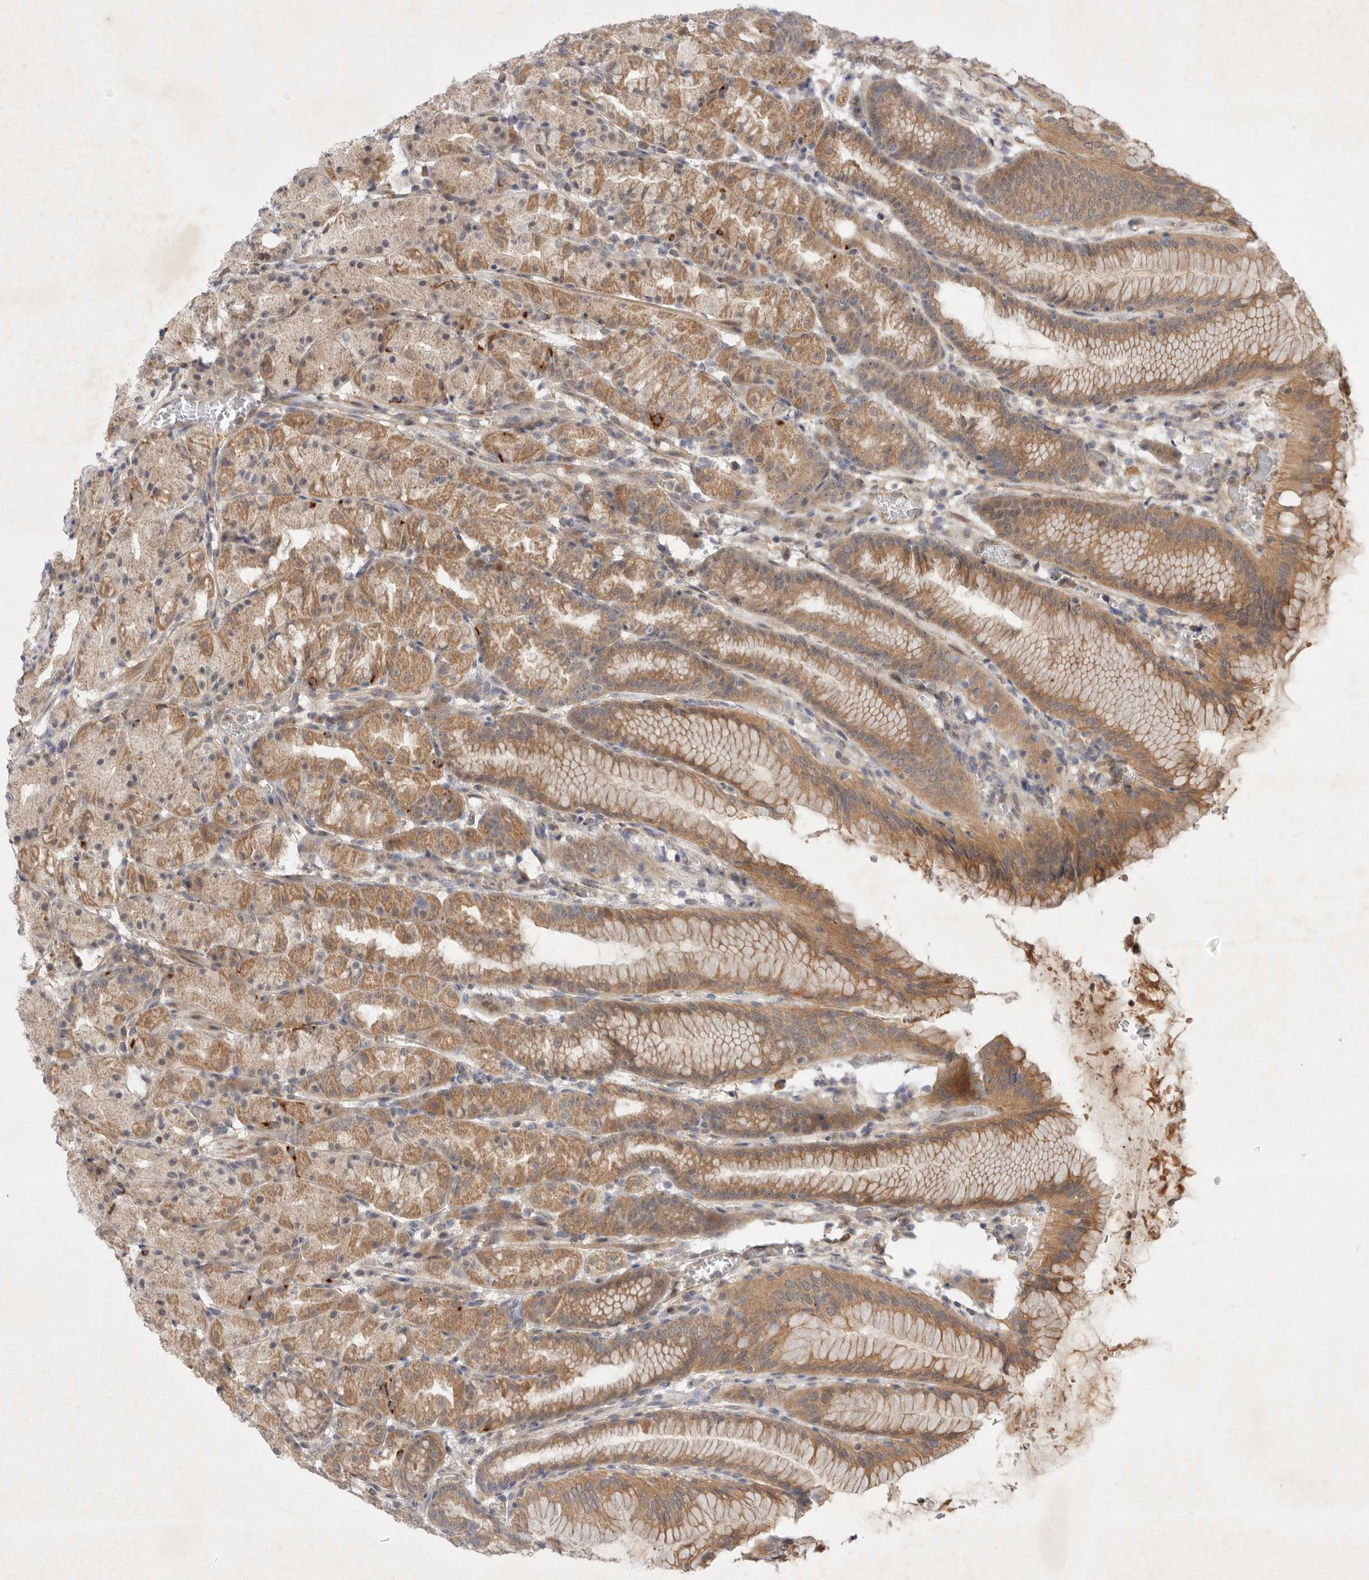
{"staining": {"intensity": "moderate", "quantity": ">75%", "location": "cytoplasmic/membranous"}, "tissue": "stomach", "cell_type": "Glandular cells", "image_type": "normal", "snomed": [{"axis": "morphology", "description": "Normal tissue, NOS"}, {"axis": "topography", "description": "Stomach, upper"}], "caption": "The histopathology image displays immunohistochemical staining of normal stomach. There is moderate cytoplasmic/membranous staining is seen in approximately >75% of glandular cells.", "gene": "PTPDC1", "patient": {"sex": "male", "age": 48}}